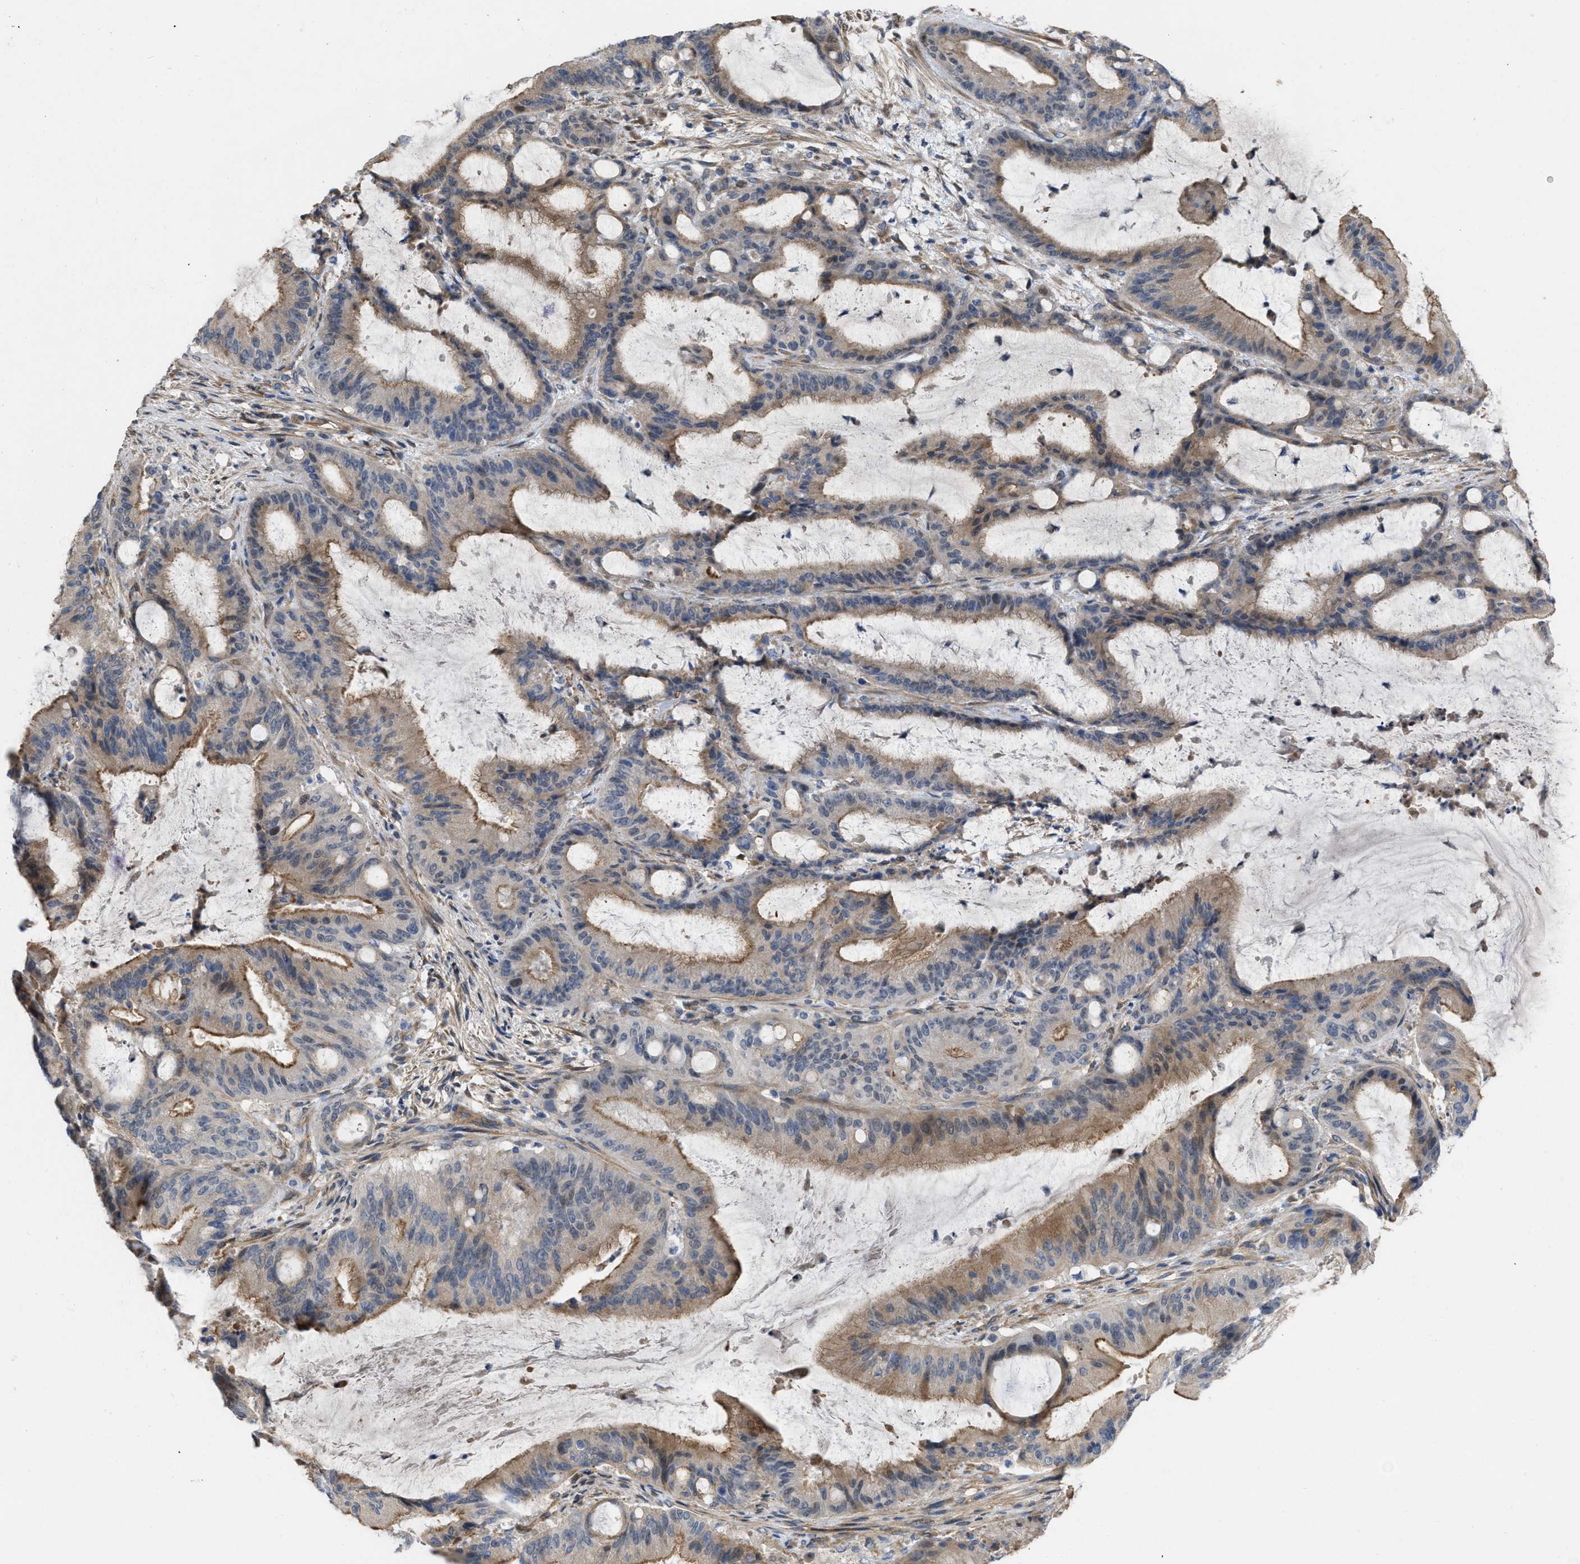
{"staining": {"intensity": "moderate", "quantity": ">75%", "location": "cytoplasmic/membranous"}, "tissue": "liver cancer", "cell_type": "Tumor cells", "image_type": "cancer", "snomed": [{"axis": "morphology", "description": "Normal tissue, NOS"}, {"axis": "morphology", "description": "Cholangiocarcinoma"}, {"axis": "topography", "description": "Liver"}, {"axis": "topography", "description": "Peripheral nerve tissue"}], "caption": "Immunohistochemistry (IHC) (DAB (3,3'-diaminobenzidine)) staining of cholangiocarcinoma (liver) demonstrates moderate cytoplasmic/membranous protein staining in about >75% of tumor cells. The protein is shown in brown color, while the nuclei are stained blue.", "gene": "SLC4A11", "patient": {"sex": "female", "age": 73}}